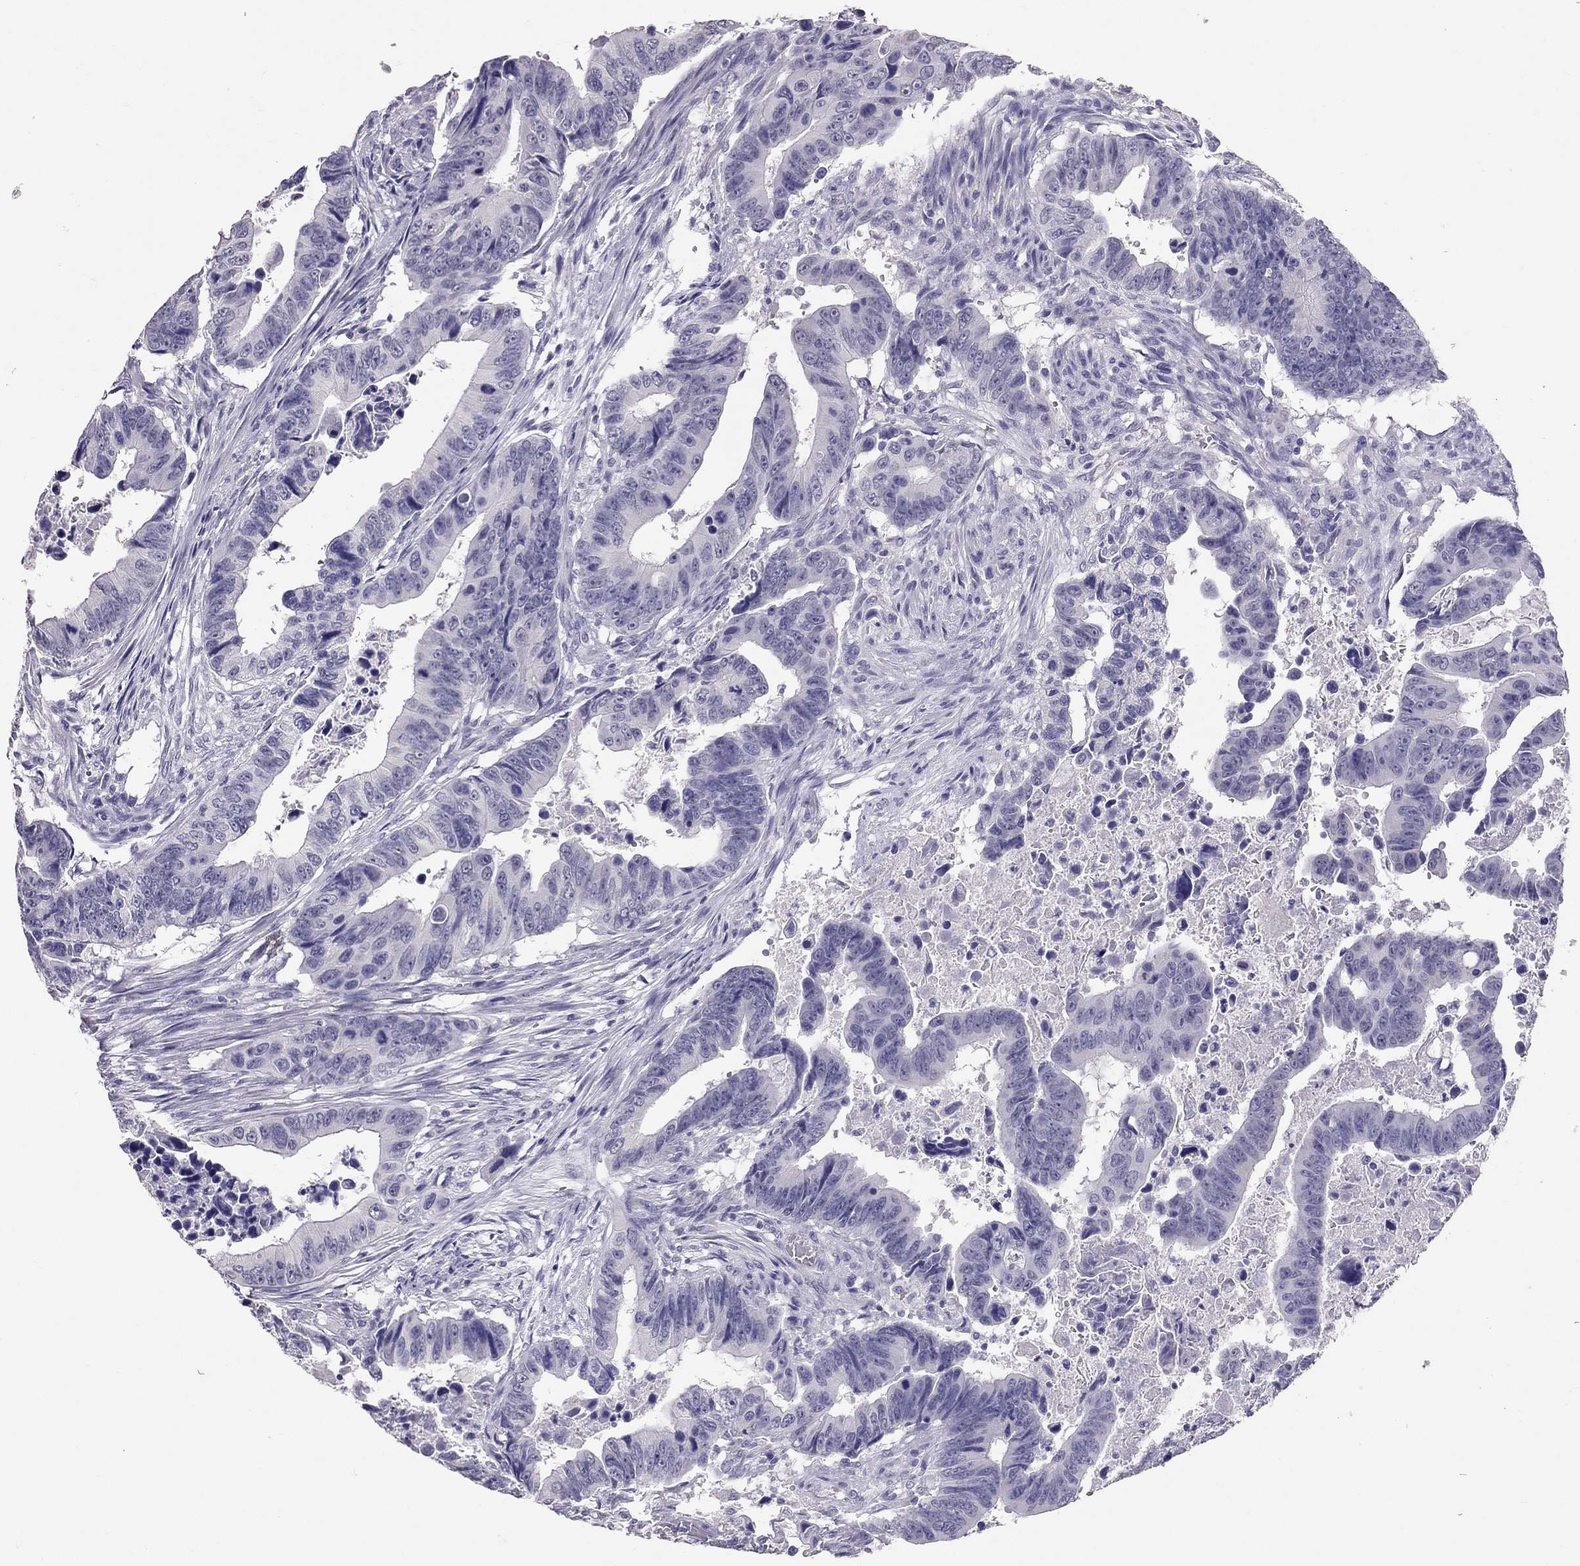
{"staining": {"intensity": "negative", "quantity": "none", "location": "none"}, "tissue": "colorectal cancer", "cell_type": "Tumor cells", "image_type": "cancer", "snomed": [{"axis": "morphology", "description": "Adenocarcinoma, NOS"}, {"axis": "topography", "description": "Colon"}], "caption": "Tumor cells are negative for protein expression in human adenocarcinoma (colorectal).", "gene": "PSMB11", "patient": {"sex": "female", "age": 87}}